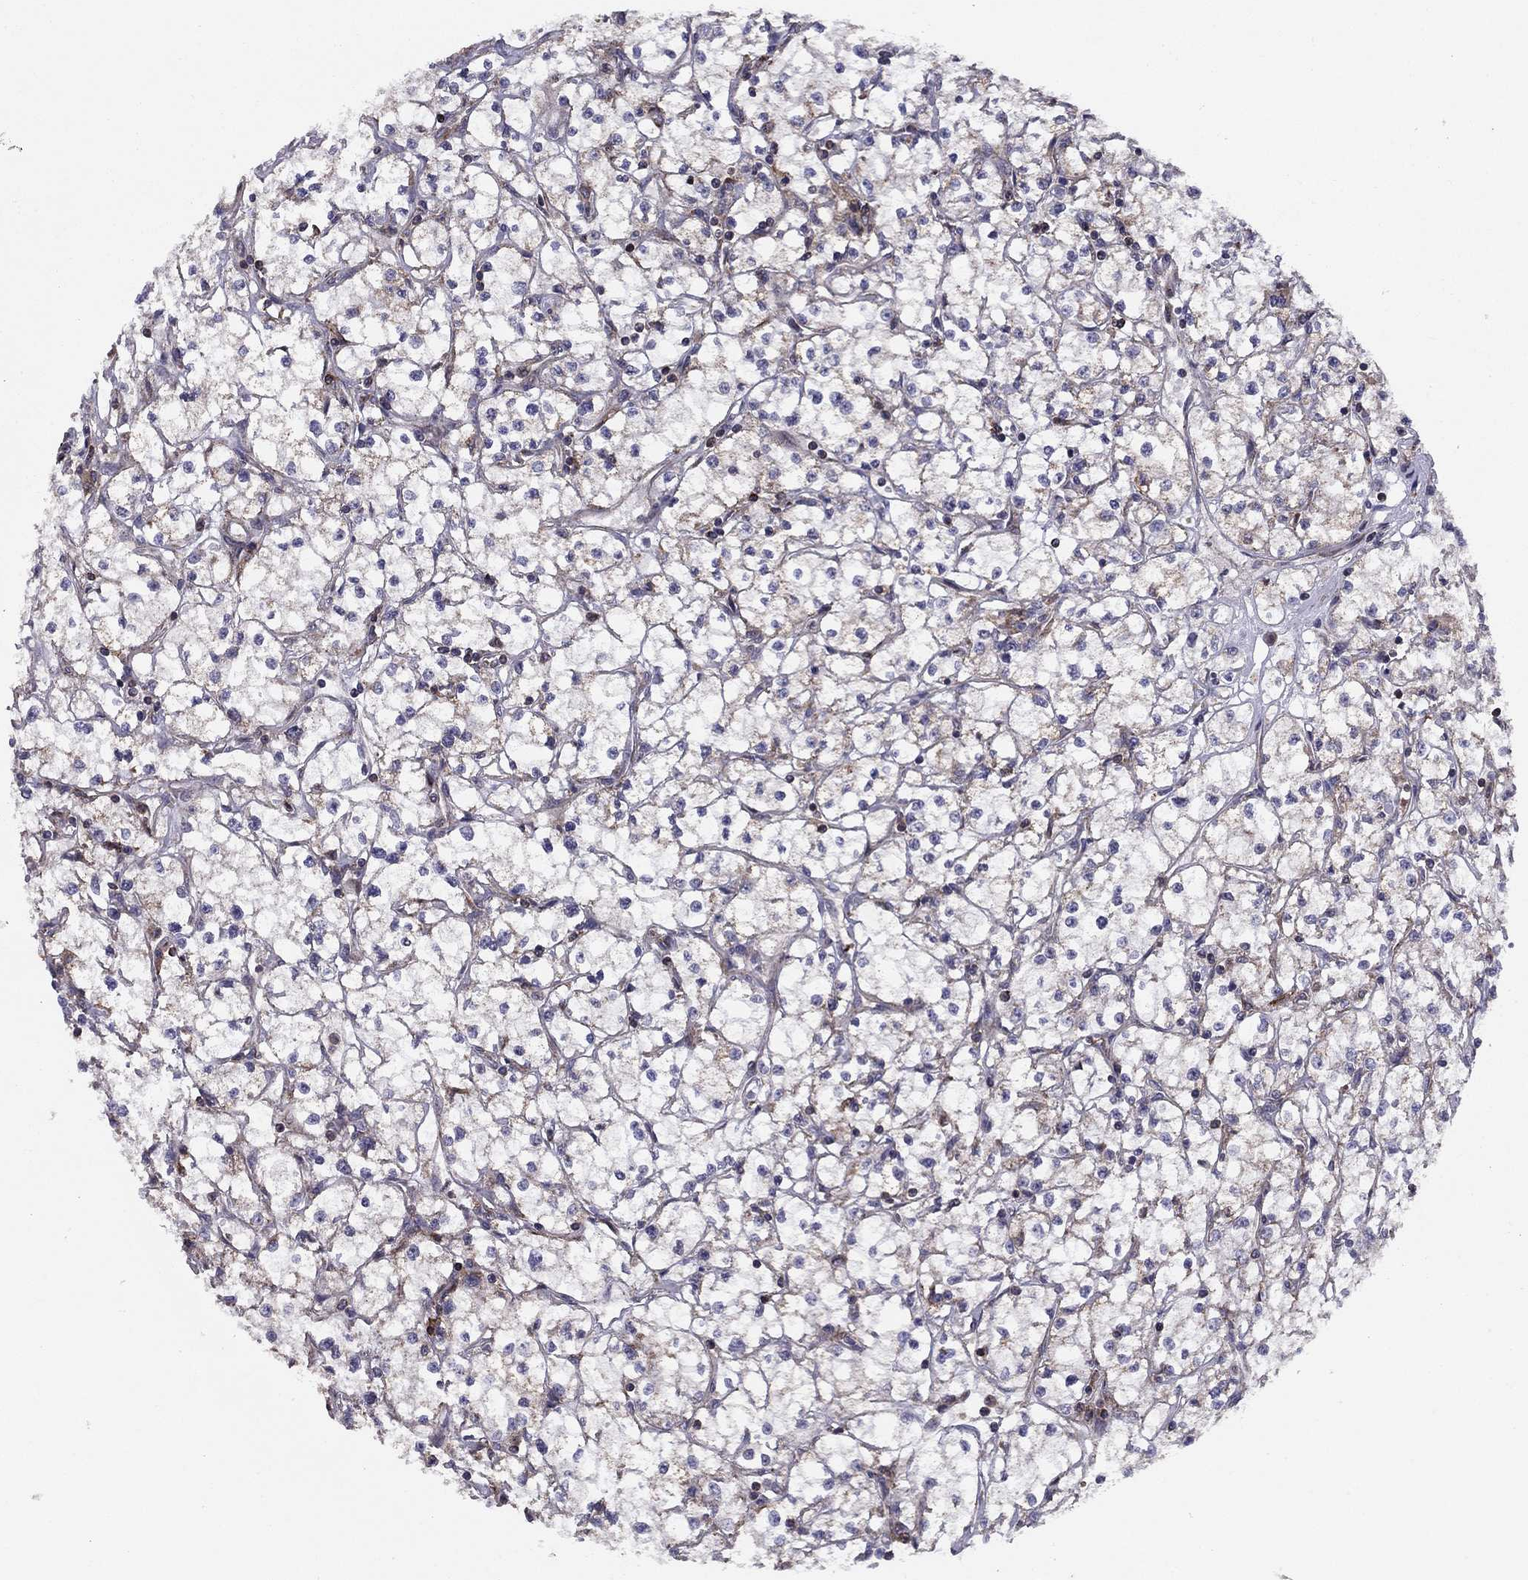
{"staining": {"intensity": "moderate", "quantity": "<25%", "location": "cytoplasmic/membranous"}, "tissue": "renal cancer", "cell_type": "Tumor cells", "image_type": "cancer", "snomed": [{"axis": "morphology", "description": "Adenocarcinoma, NOS"}, {"axis": "topography", "description": "Kidney"}], "caption": "DAB (3,3'-diaminobenzidine) immunohistochemical staining of human adenocarcinoma (renal) shows moderate cytoplasmic/membranous protein expression in approximately <25% of tumor cells.", "gene": "ALG6", "patient": {"sex": "male", "age": 67}}